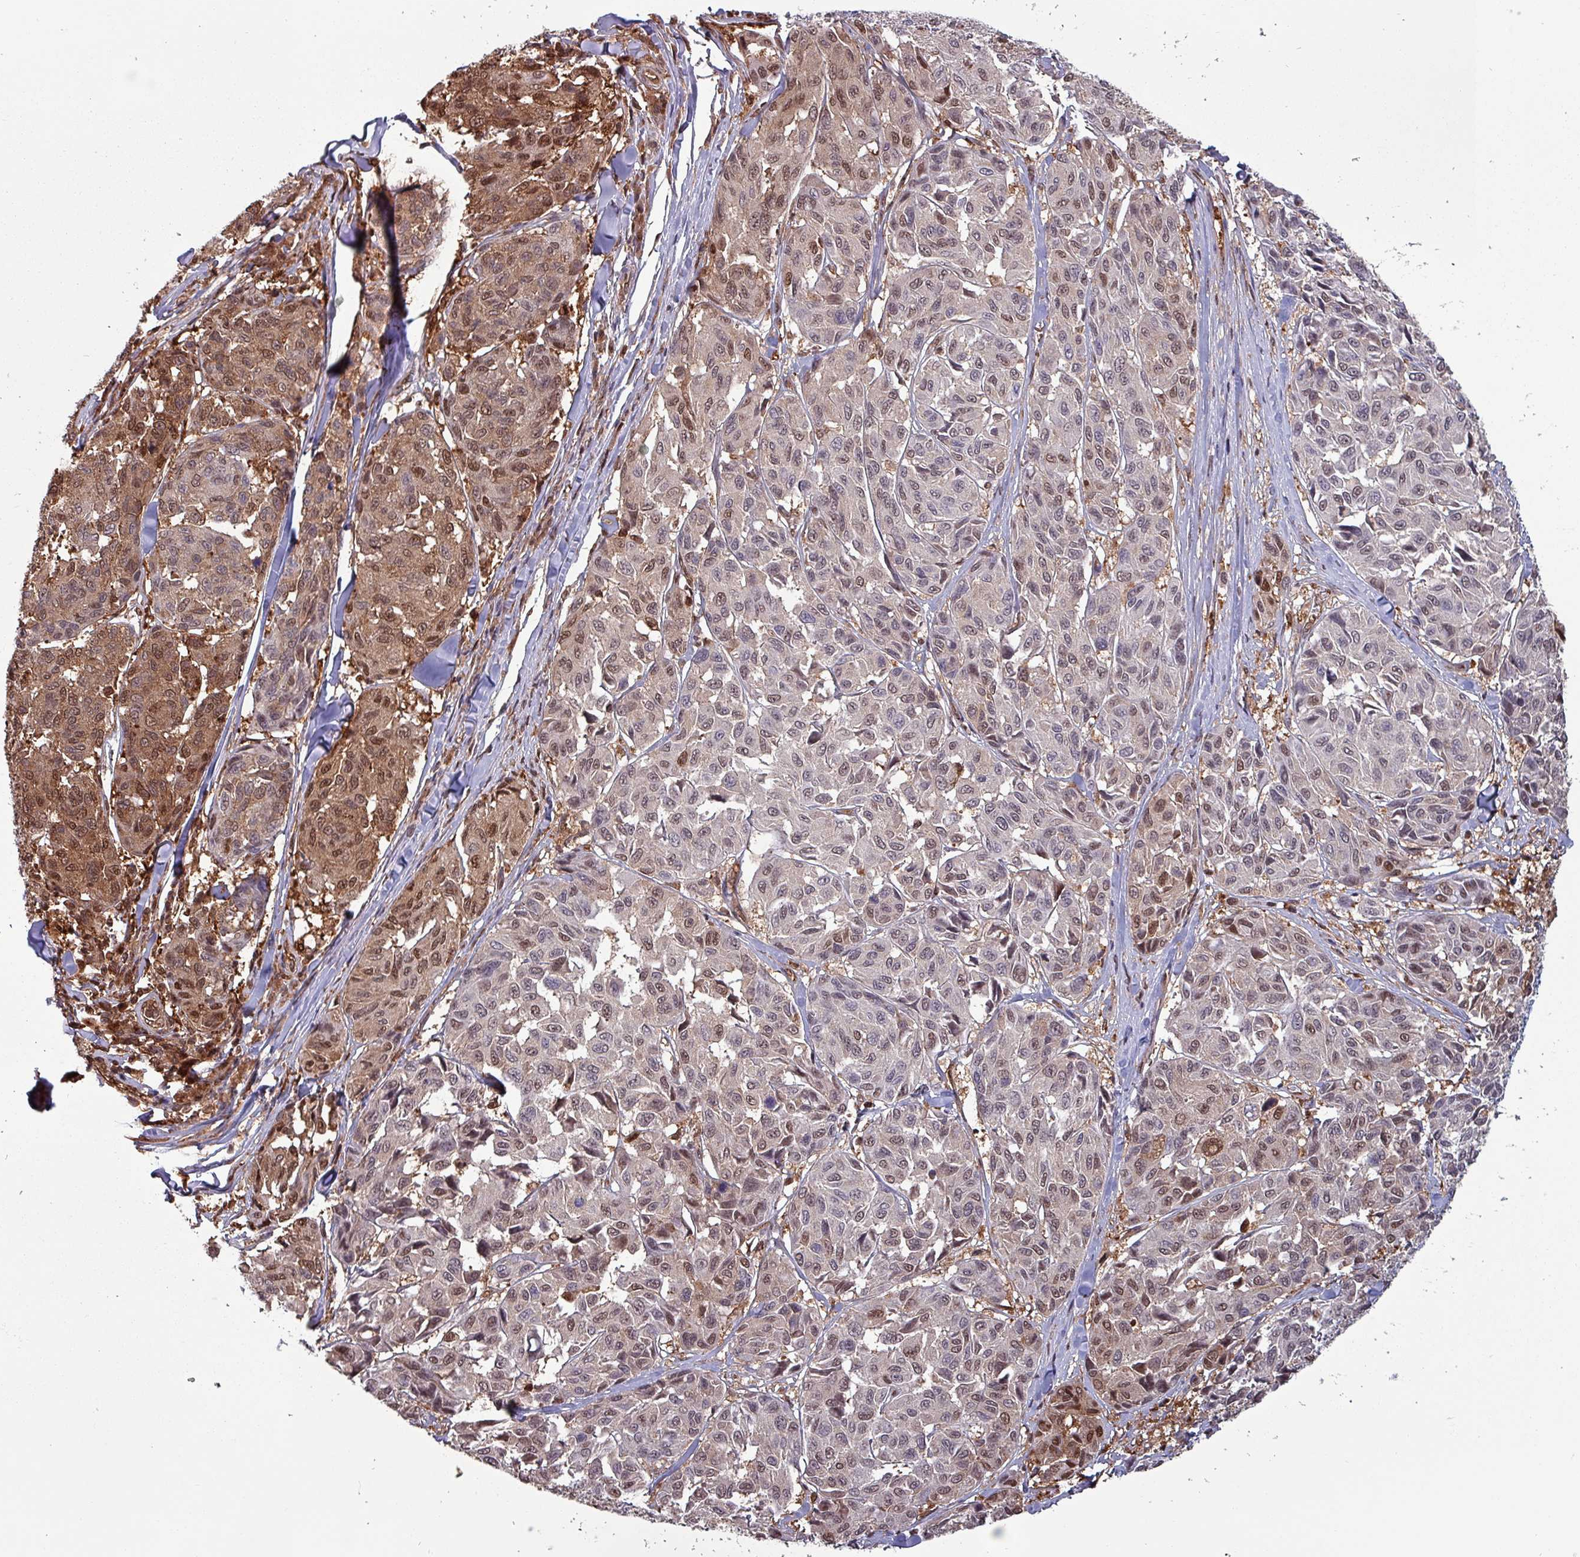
{"staining": {"intensity": "moderate", "quantity": "25%-75%", "location": "cytoplasmic/membranous,nuclear"}, "tissue": "melanoma", "cell_type": "Tumor cells", "image_type": "cancer", "snomed": [{"axis": "morphology", "description": "Malignant melanoma, NOS"}, {"axis": "topography", "description": "Skin"}], "caption": "About 25%-75% of tumor cells in human melanoma reveal moderate cytoplasmic/membranous and nuclear protein expression as visualized by brown immunohistochemical staining.", "gene": "PSMB8", "patient": {"sex": "female", "age": 66}}